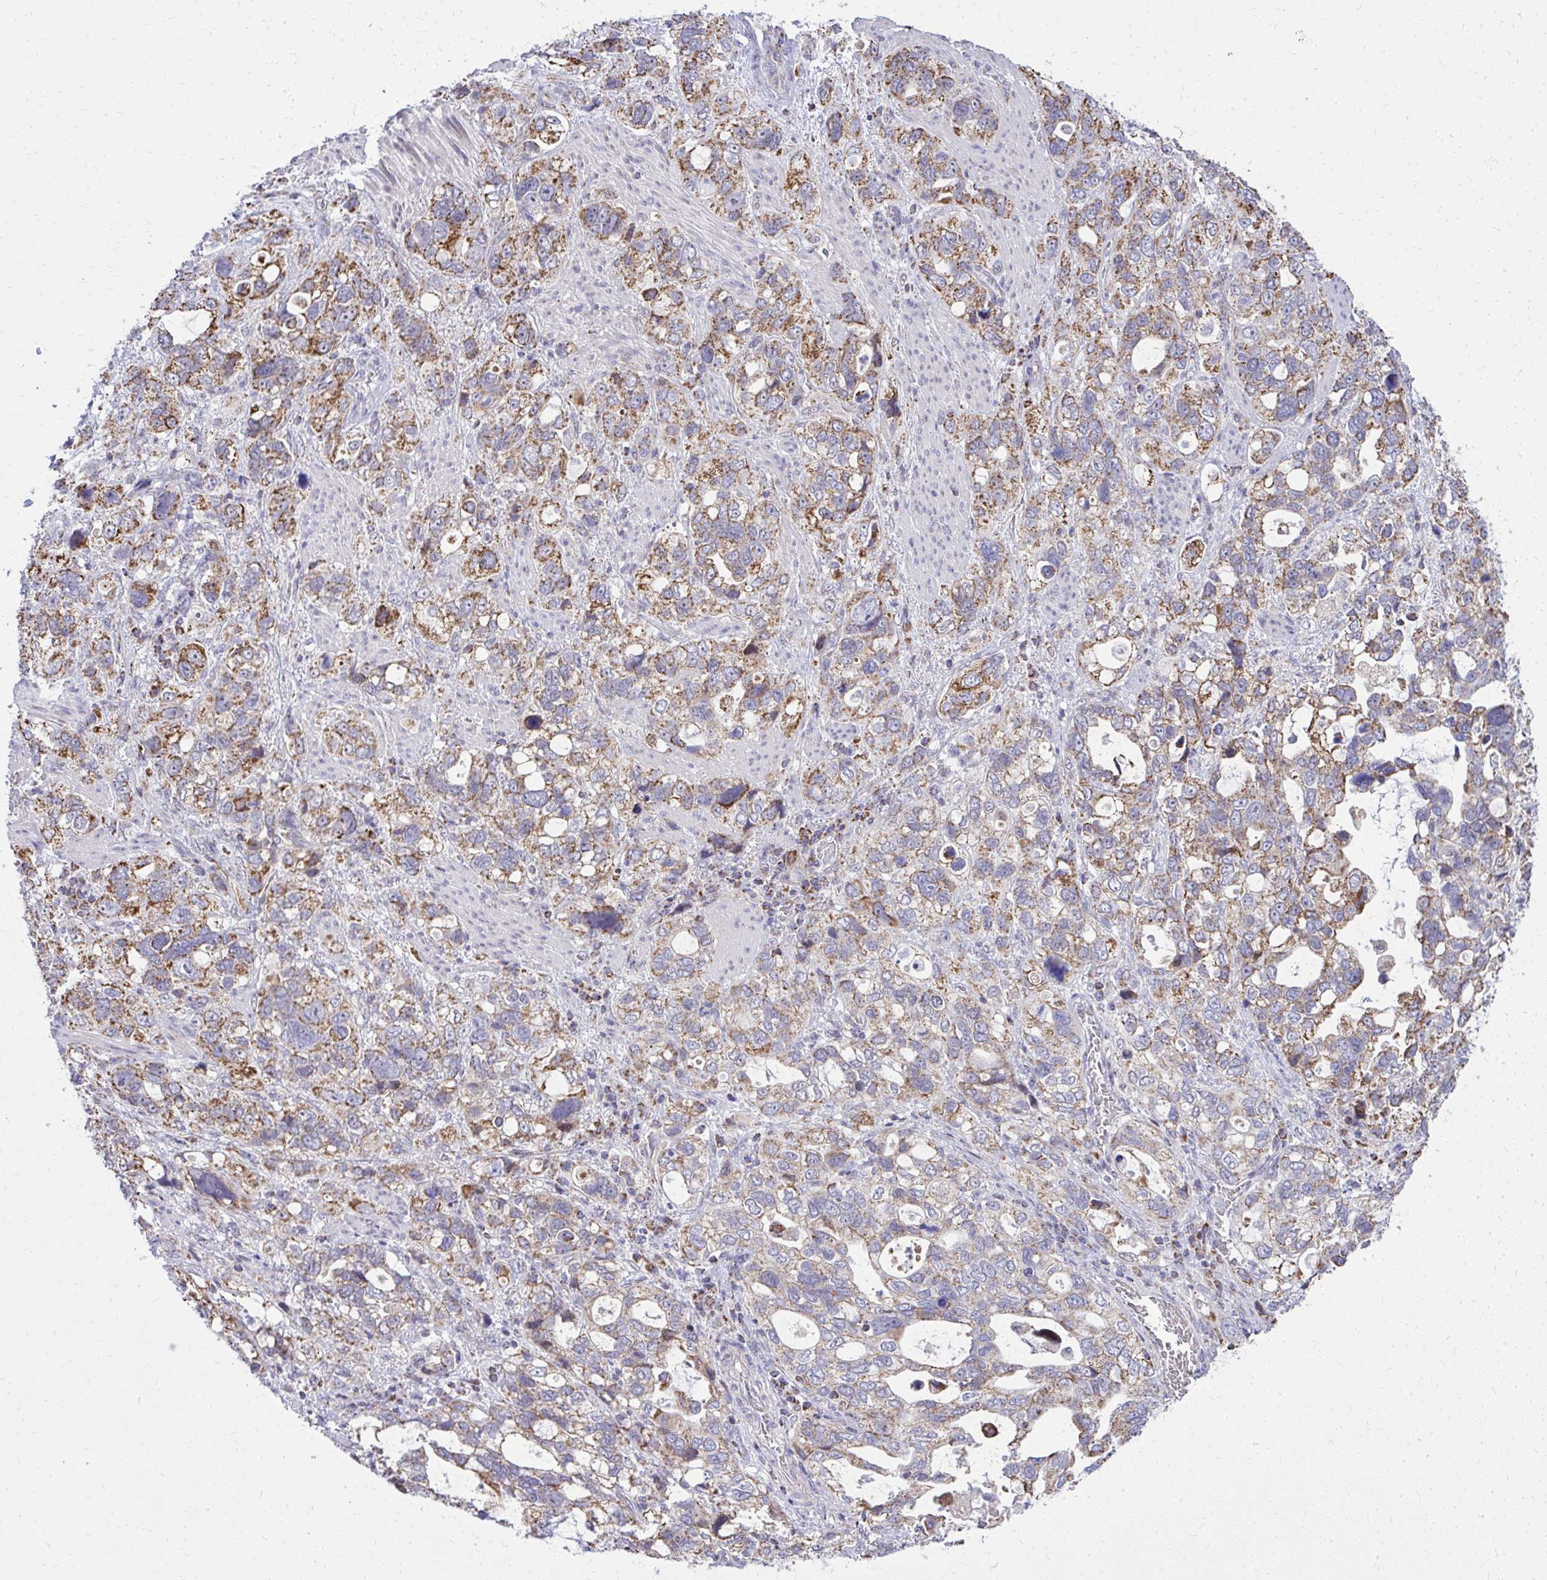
{"staining": {"intensity": "moderate", "quantity": ">75%", "location": "cytoplasmic/membranous"}, "tissue": "stomach cancer", "cell_type": "Tumor cells", "image_type": "cancer", "snomed": [{"axis": "morphology", "description": "Adenocarcinoma, NOS"}, {"axis": "topography", "description": "Stomach, upper"}], "caption": "The histopathology image reveals staining of stomach cancer (adenocarcinoma), revealing moderate cytoplasmic/membranous protein positivity (brown color) within tumor cells.", "gene": "ZNF362", "patient": {"sex": "female", "age": 81}}